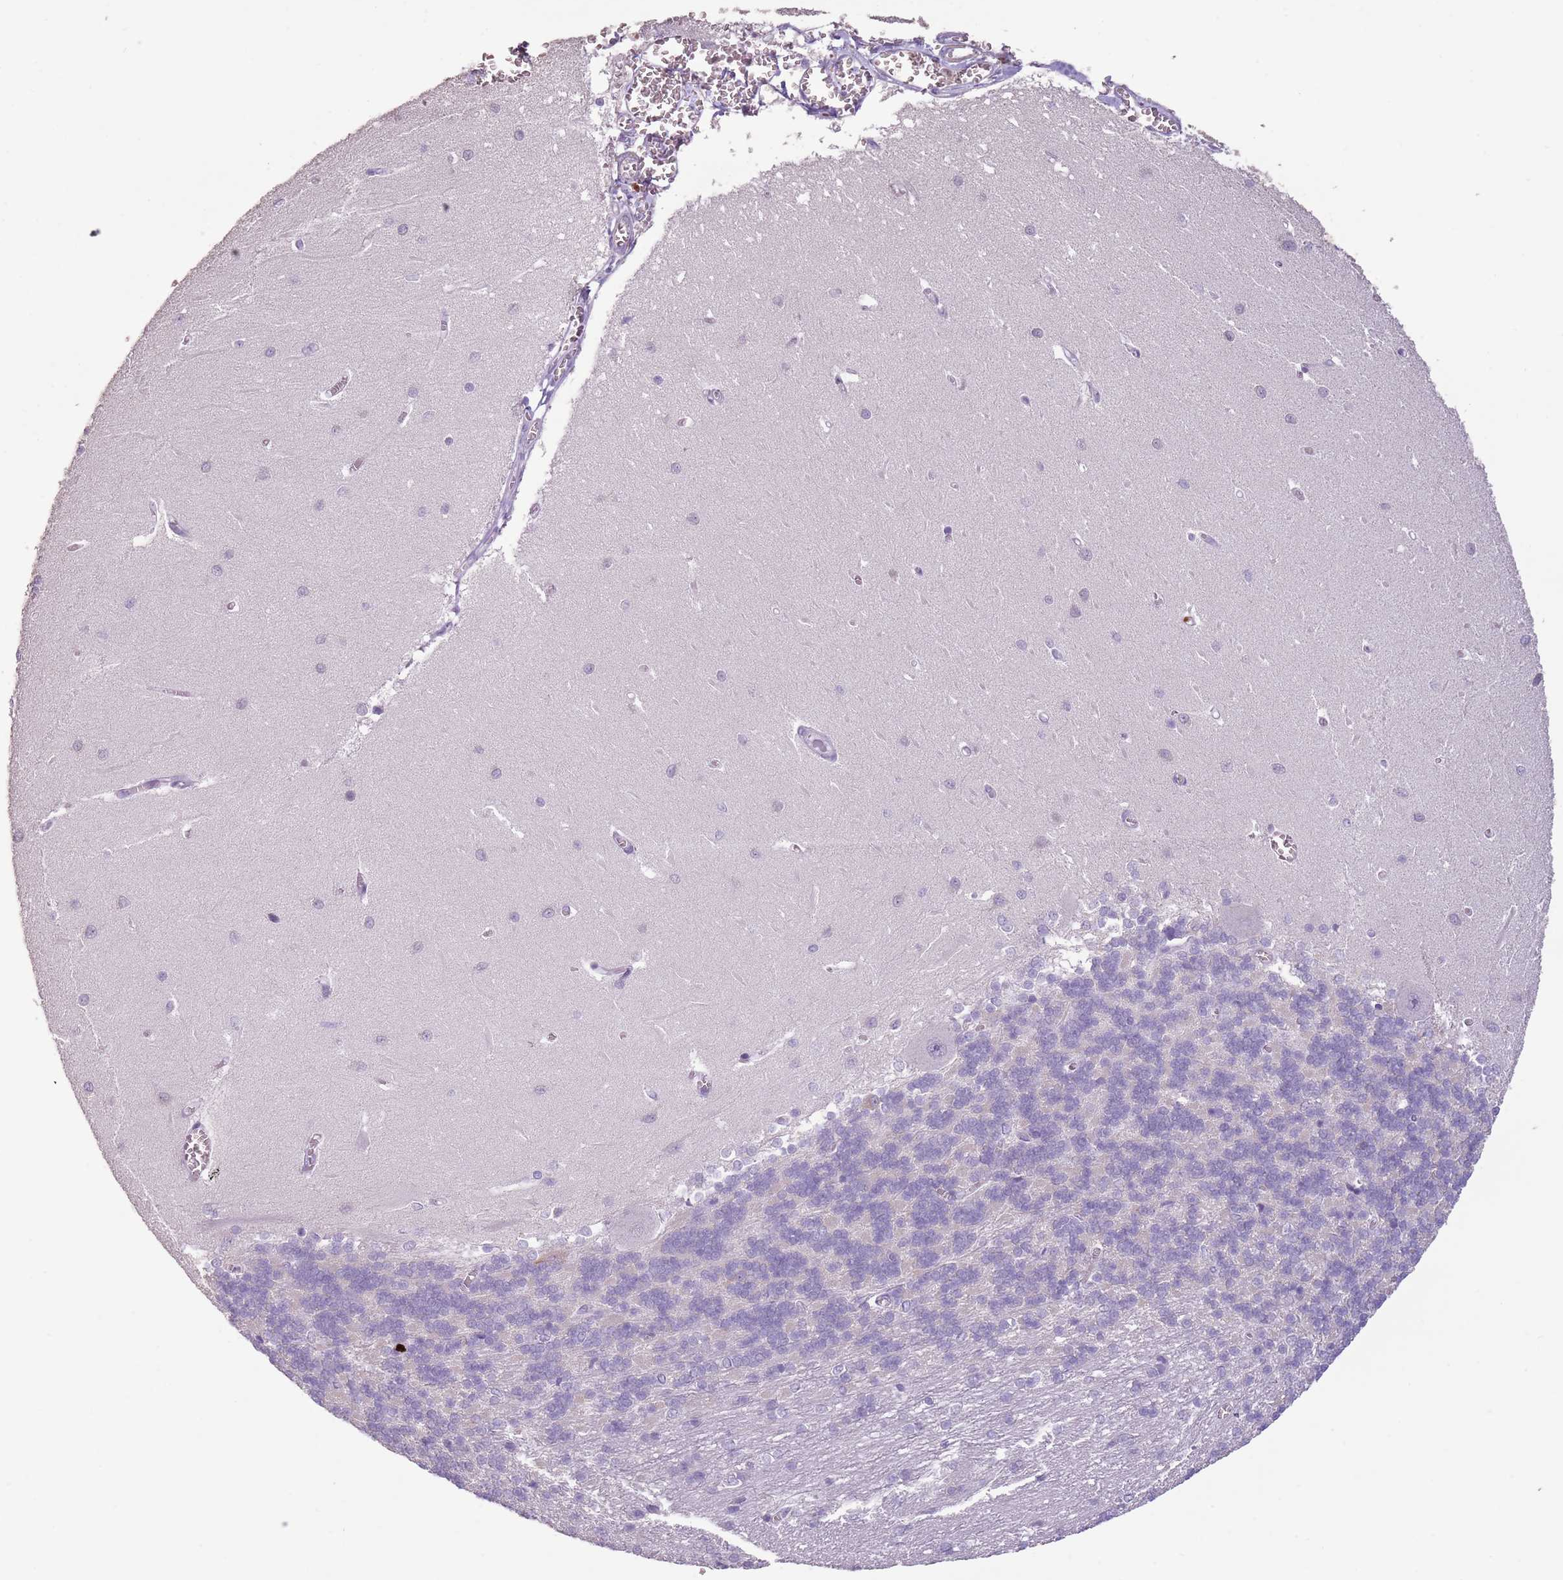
{"staining": {"intensity": "negative", "quantity": "none", "location": "none"}, "tissue": "cerebellum", "cell_type": "Cells in granular layer", "image_type": "normal", "snomed": [{"axis": "morphology", "description": "Normal tissue, NOS"}, {"axis": "topography", "description": "Cerebellum"}], "caption": "The photomicrograph exhibits no significant expression in cells in granular layer of cerebellum.", "gene": "CELF6", "patient": {"sex": "male", "age": 37}}